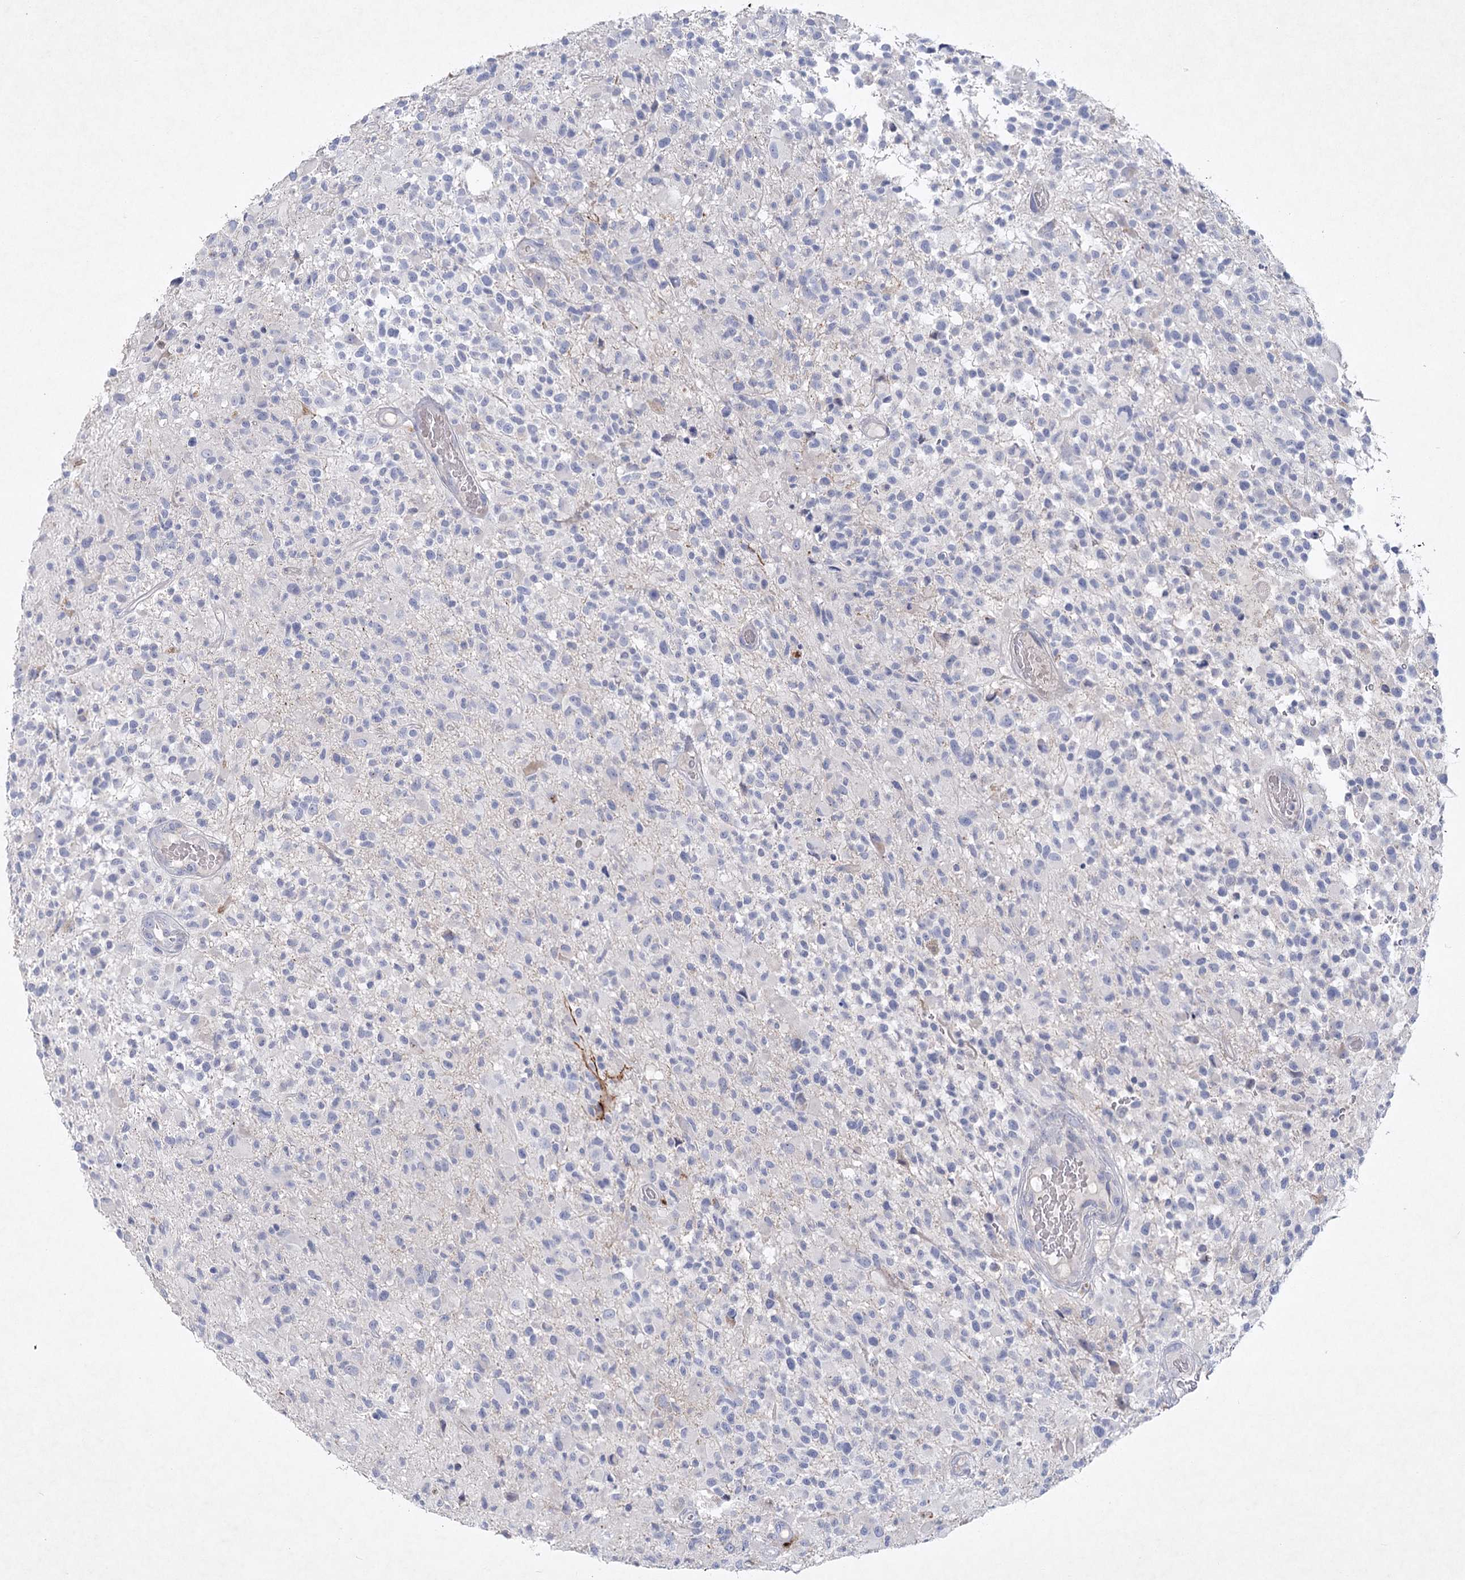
{"staining": {"intensity": "negative", "quantity": "none", "location": "none"}, "tissue": "glioma", "cell_type": "Tumor cells", "image_type": "cancer", "snomed": [{"axis": "morphology", "description": "Glioma, malignant, High grade"}, {"axis": "morphology", "description": "Glioblastoma, NOS"}, {"axis": "topography", "description": "Brain"}], "caption": "This is an IHC photomicrograph of glioma. There is no expression in tumor cells.", "gene": "MAP3K13", "patient": {"sex": "male", "age": 60}}